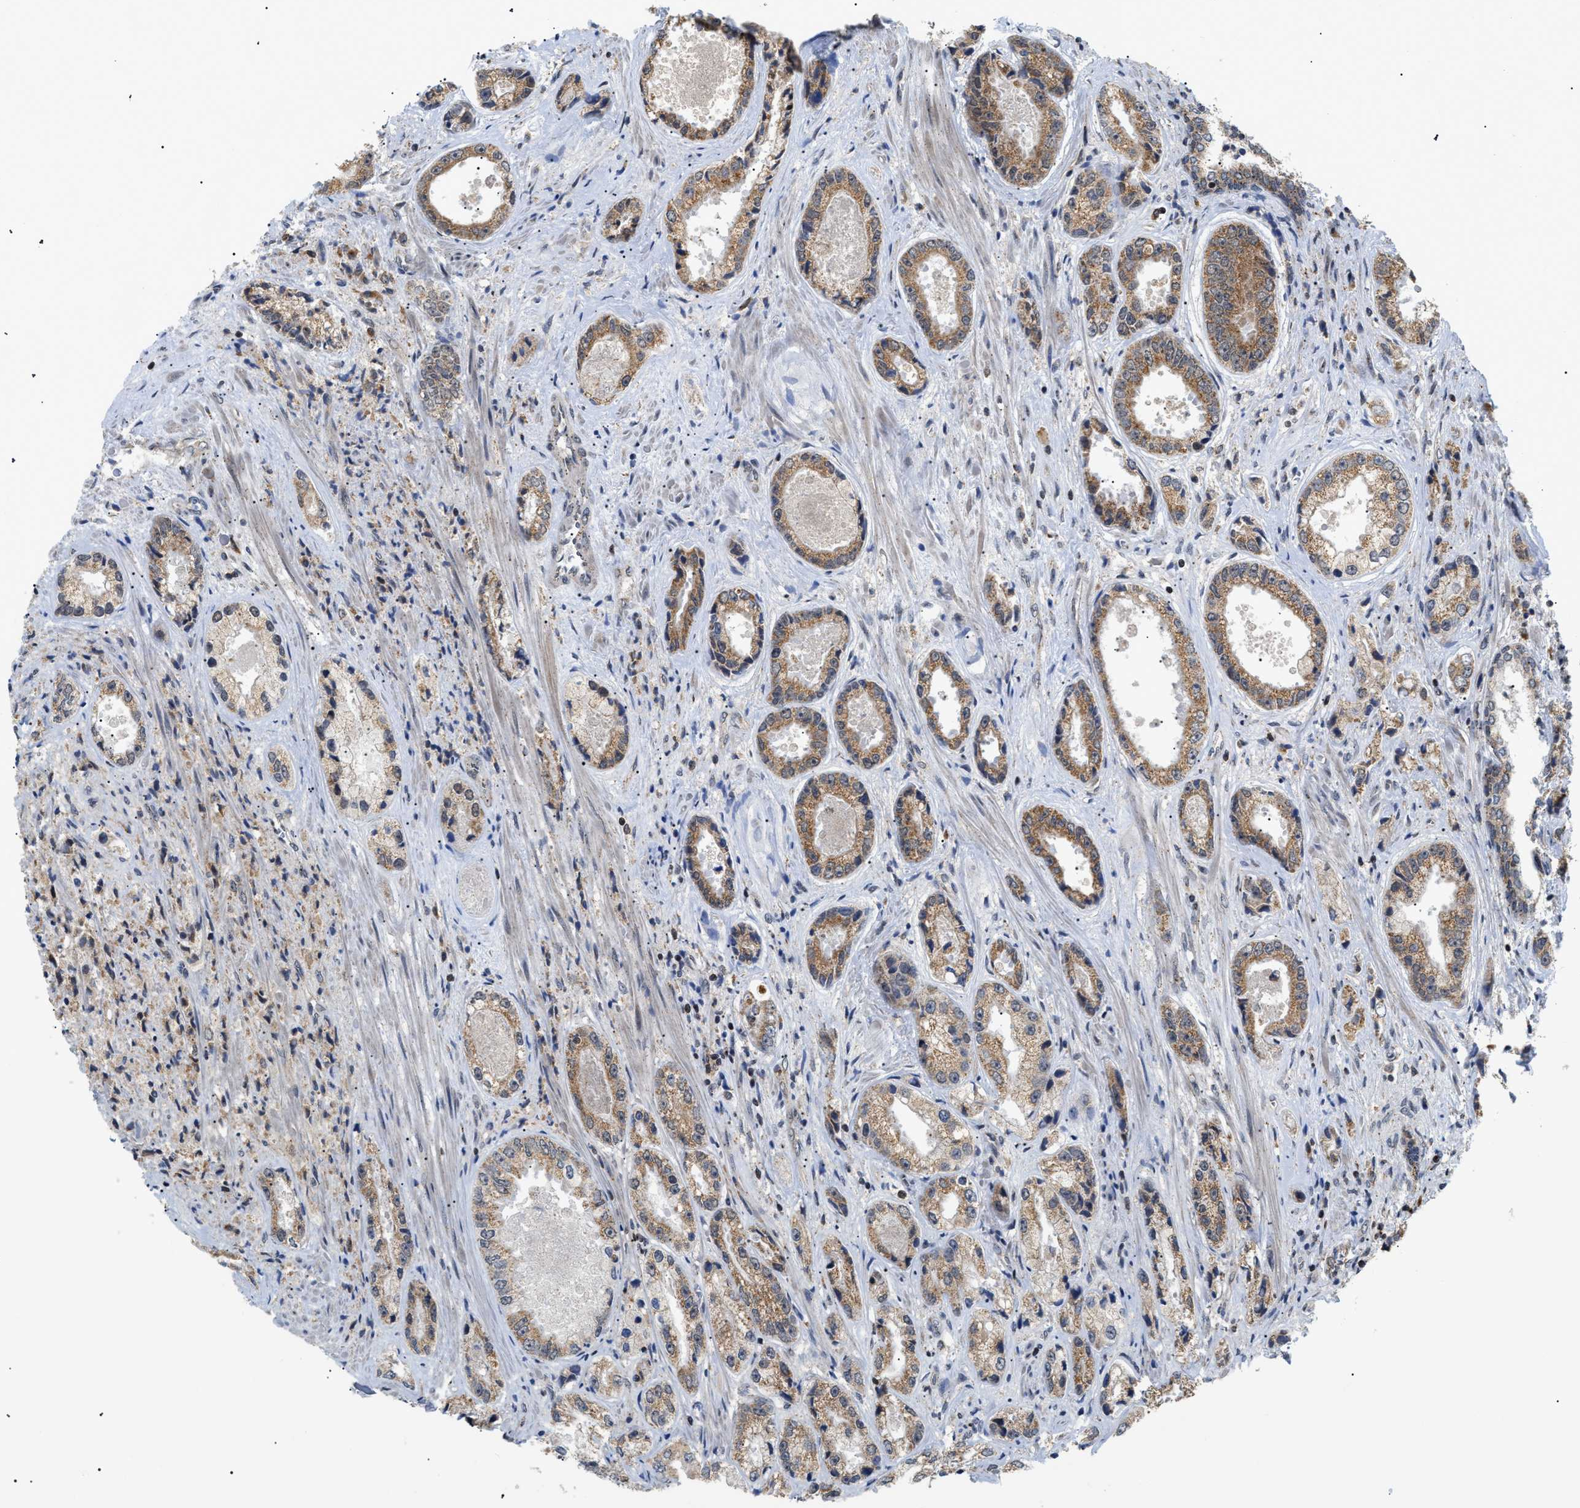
{"staining": {"intensity": "moderate", "quantity": ">75%", "location": "cytoplasmic/membranous"}, "tissue": "prostate cancer", "cell_type": "Tumor cells", "image_type": "cancer", "snomed": [{"axis": "morphology", "description": "Adenocarcinoma, High grade"}, {"axis": "topography", "description": "Prostate"}], "caption": "Tumor cells show moderate cytoplasmic/membranous positivity in approximately >75% of cells in prostate cancer (high-grade adenocarcinoma).", "gene": "ZBTB11", "patient": {"sex": "male", "age": 61}}